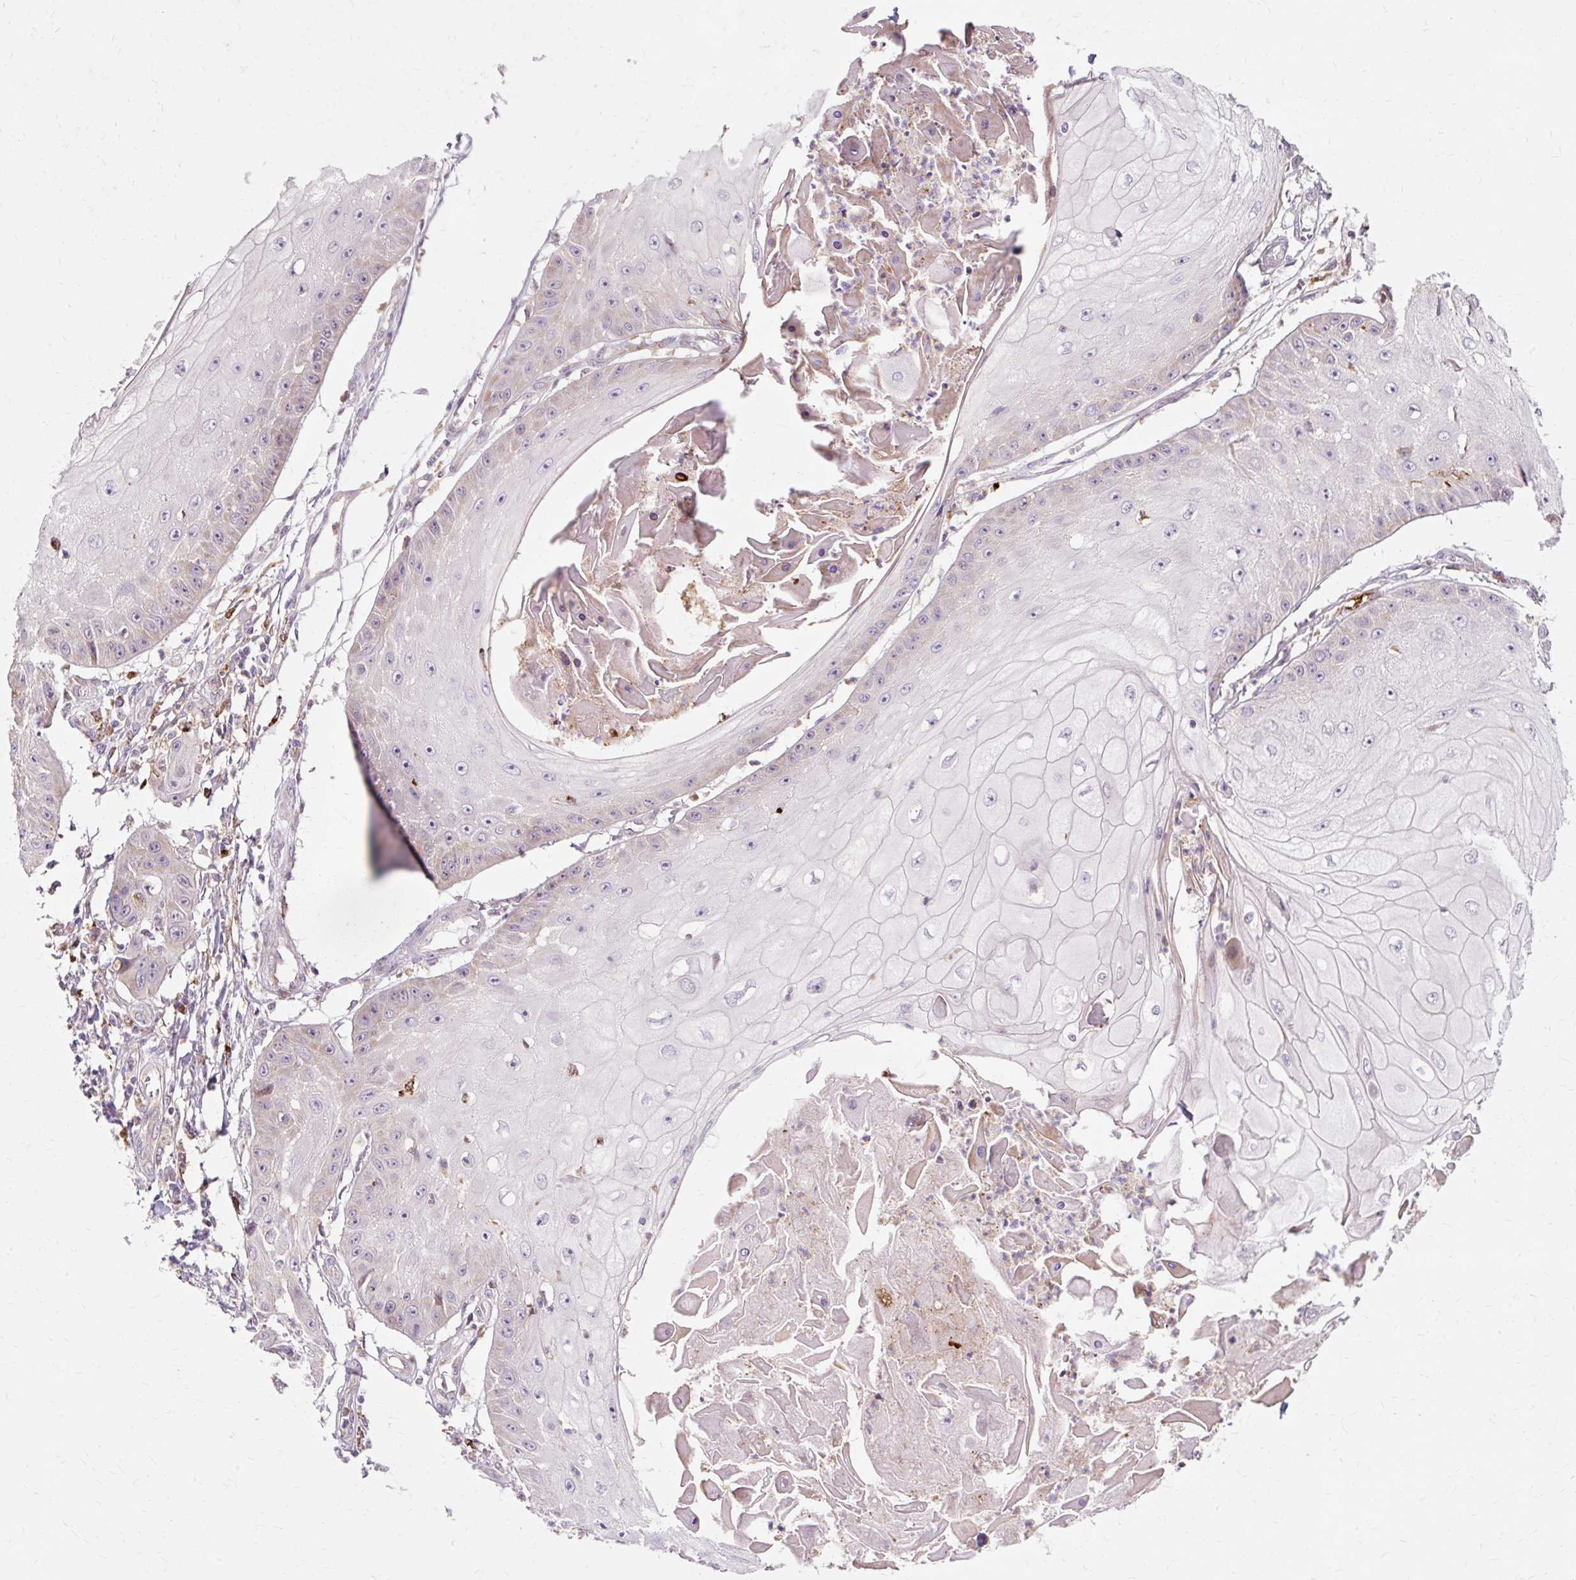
{"staining": {"intensity": "weak", "quantity": "<25%", "location": "cytoplasmic/membranous"}, "tissue": "skin cancer", "cell_type": "Tumor cells", "image_type": "cancer", "snomed": [{"axis": "morphology", "description": "Squamous cell carcinoma, NOS"}, {"axis": "topography", "description": "Skin"}], "caption": "Skin squamous cell carcinoma was stained to show a protein in brown. There is no significant expression in tumor cells. (DAB immunohistochemistry with hematoxylin counter stain).", "gene": "GEMIN2", "patient": {"sex": "male", "age": 70}}